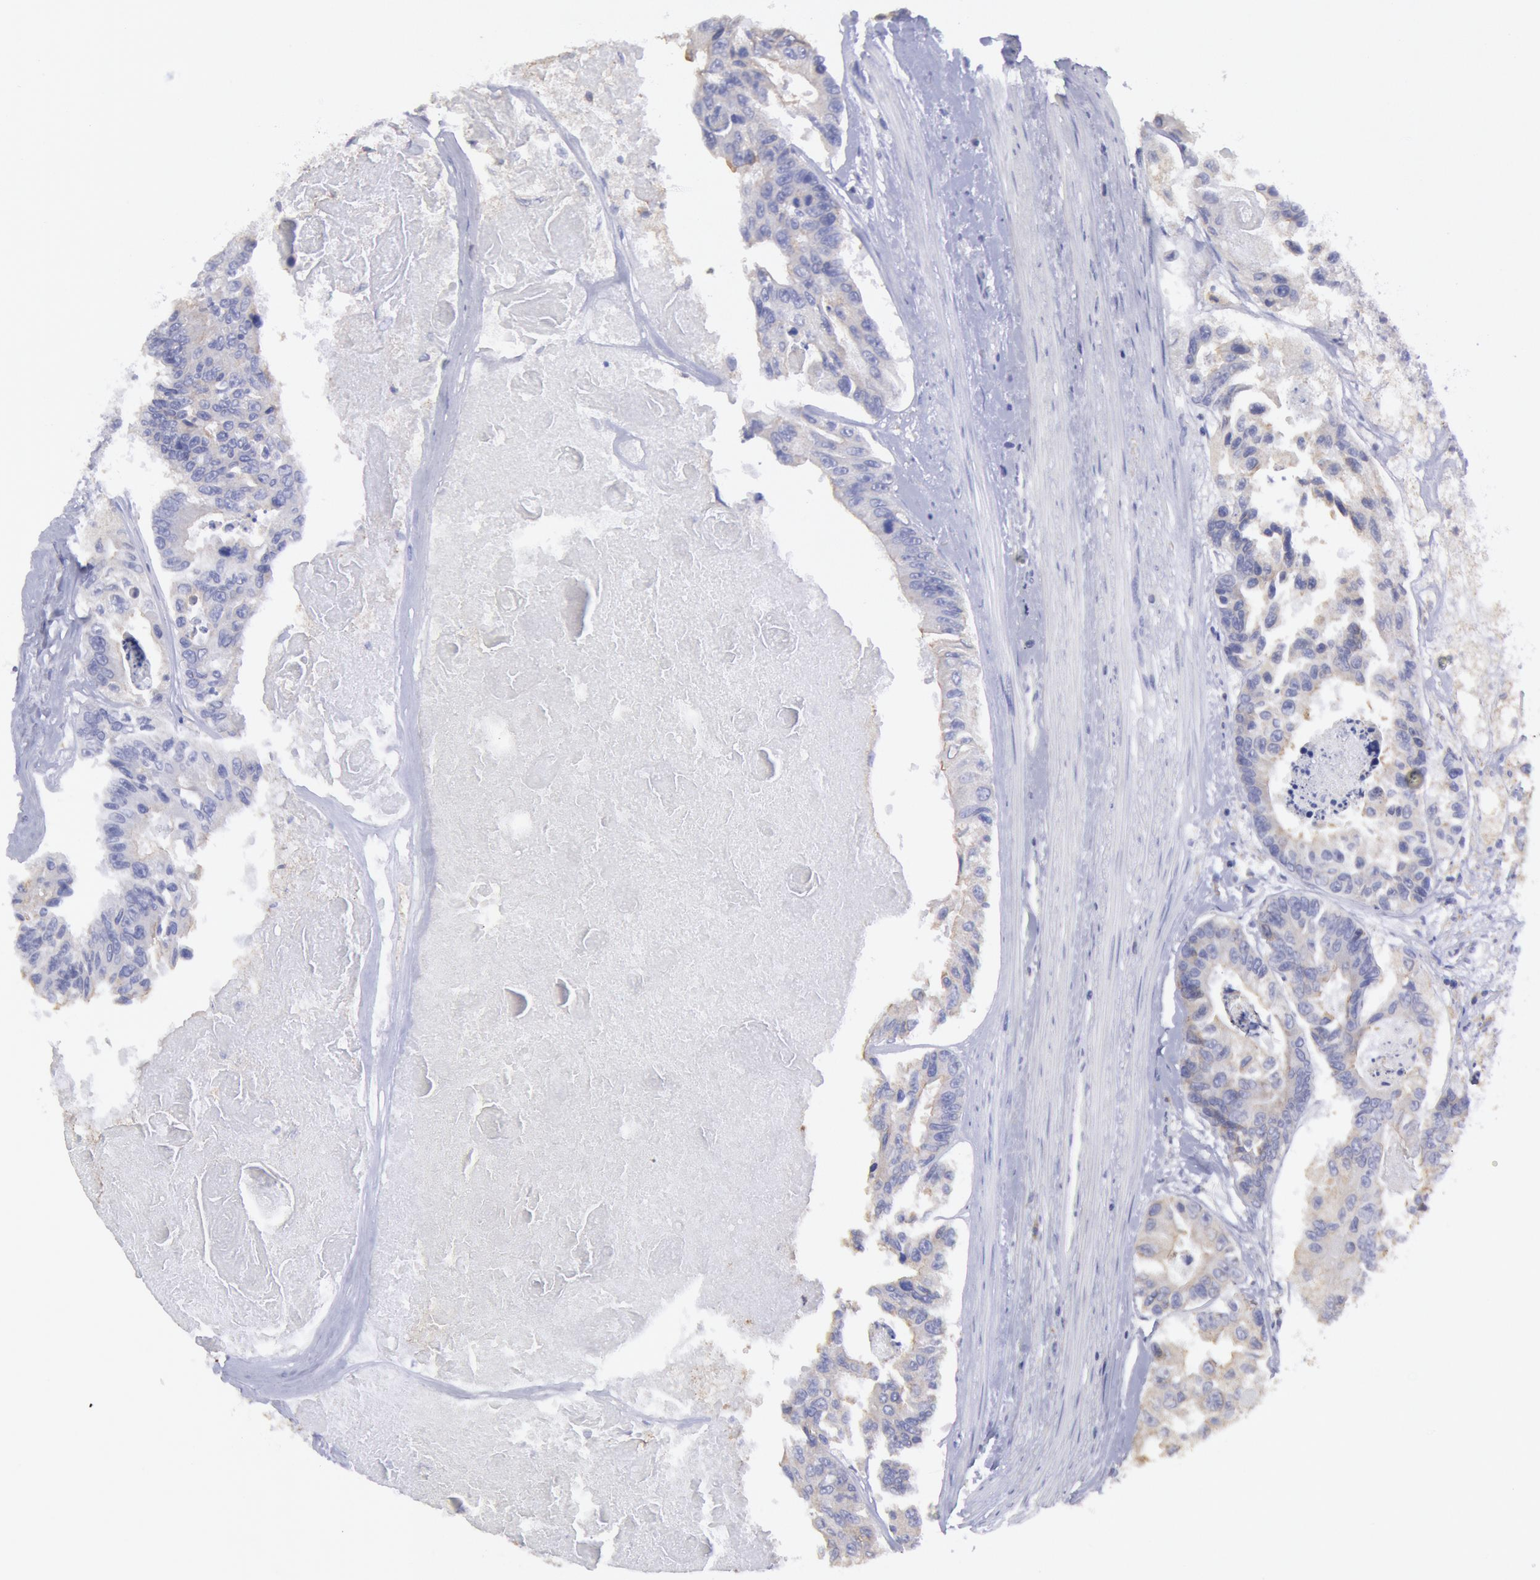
{"staining": {"intensity": "negative", "quantity": "none", "location": "none"}, "tissue": "colorectal cancer", "cell_type": "Tumor cells", "image_type": "cancer", "snomed": [{"axis": "morphology", "description": "Adenocarcinoma, NOS"}, {"axis": "topography", "description": "Colon"}], "caption": "There is no significant positivity in tumor cells of adenocarcinoma (colorectal).", "gene": "MYH7", "patient": {"sex": "female", "age": 86}}